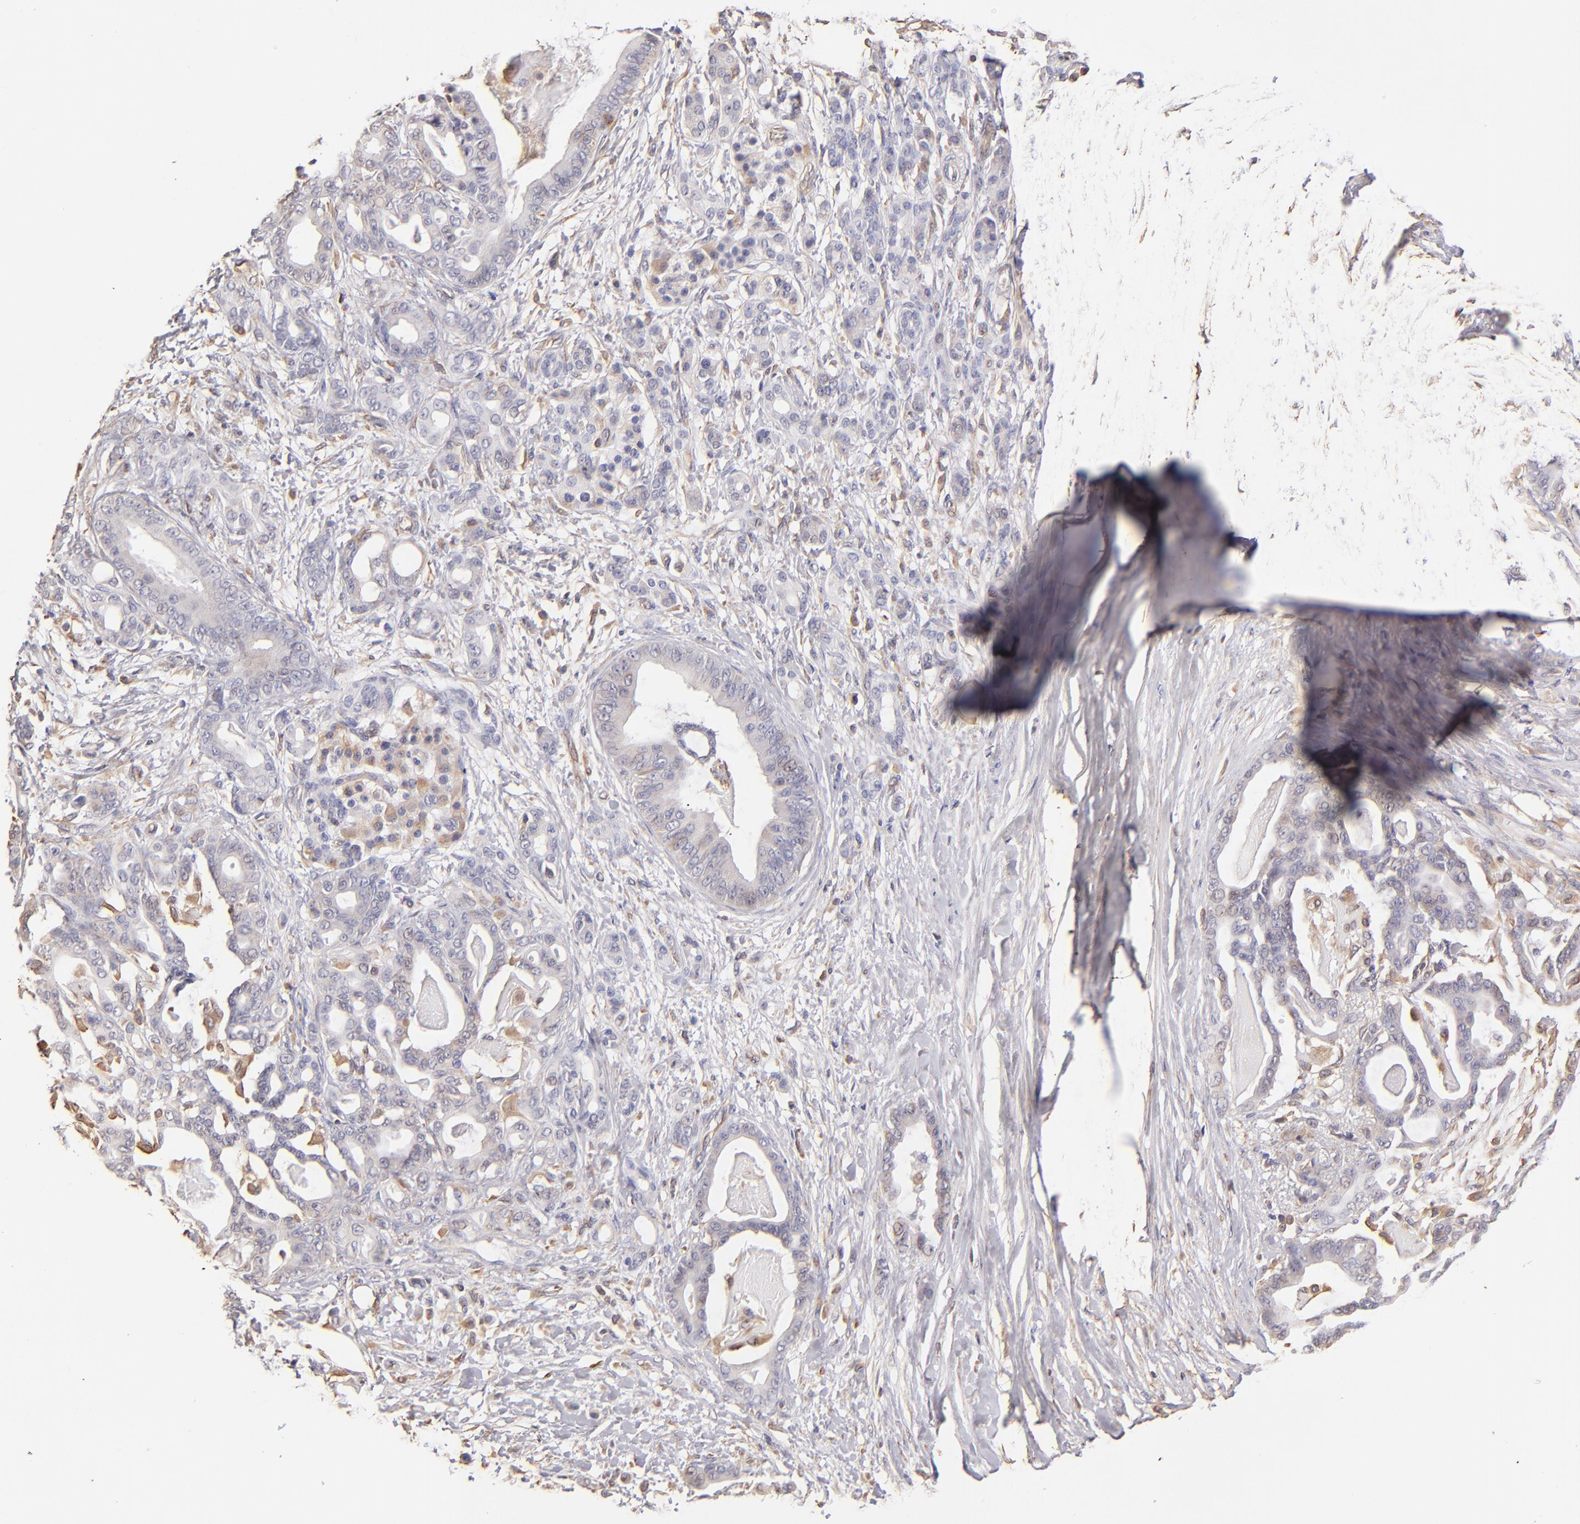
{"staining": {"intensity": "negative", "quantity": "none", "location": "none"}, "tissue": "pancreatic cancer", "cell_type": "Tumor cells", "image_type": "cancer", "snomed": [{"axis": "morphology", "description": "Adenocarcinoma, NOS"}, {"axis": "topography", "description": "Pancreas"}], "caption": "The image reveals no staining of tumor cells in pancreatic cancer (adenocarcinoma).", "gene": "ABCC1", "patient": {"sex": "male", "age": 63}}